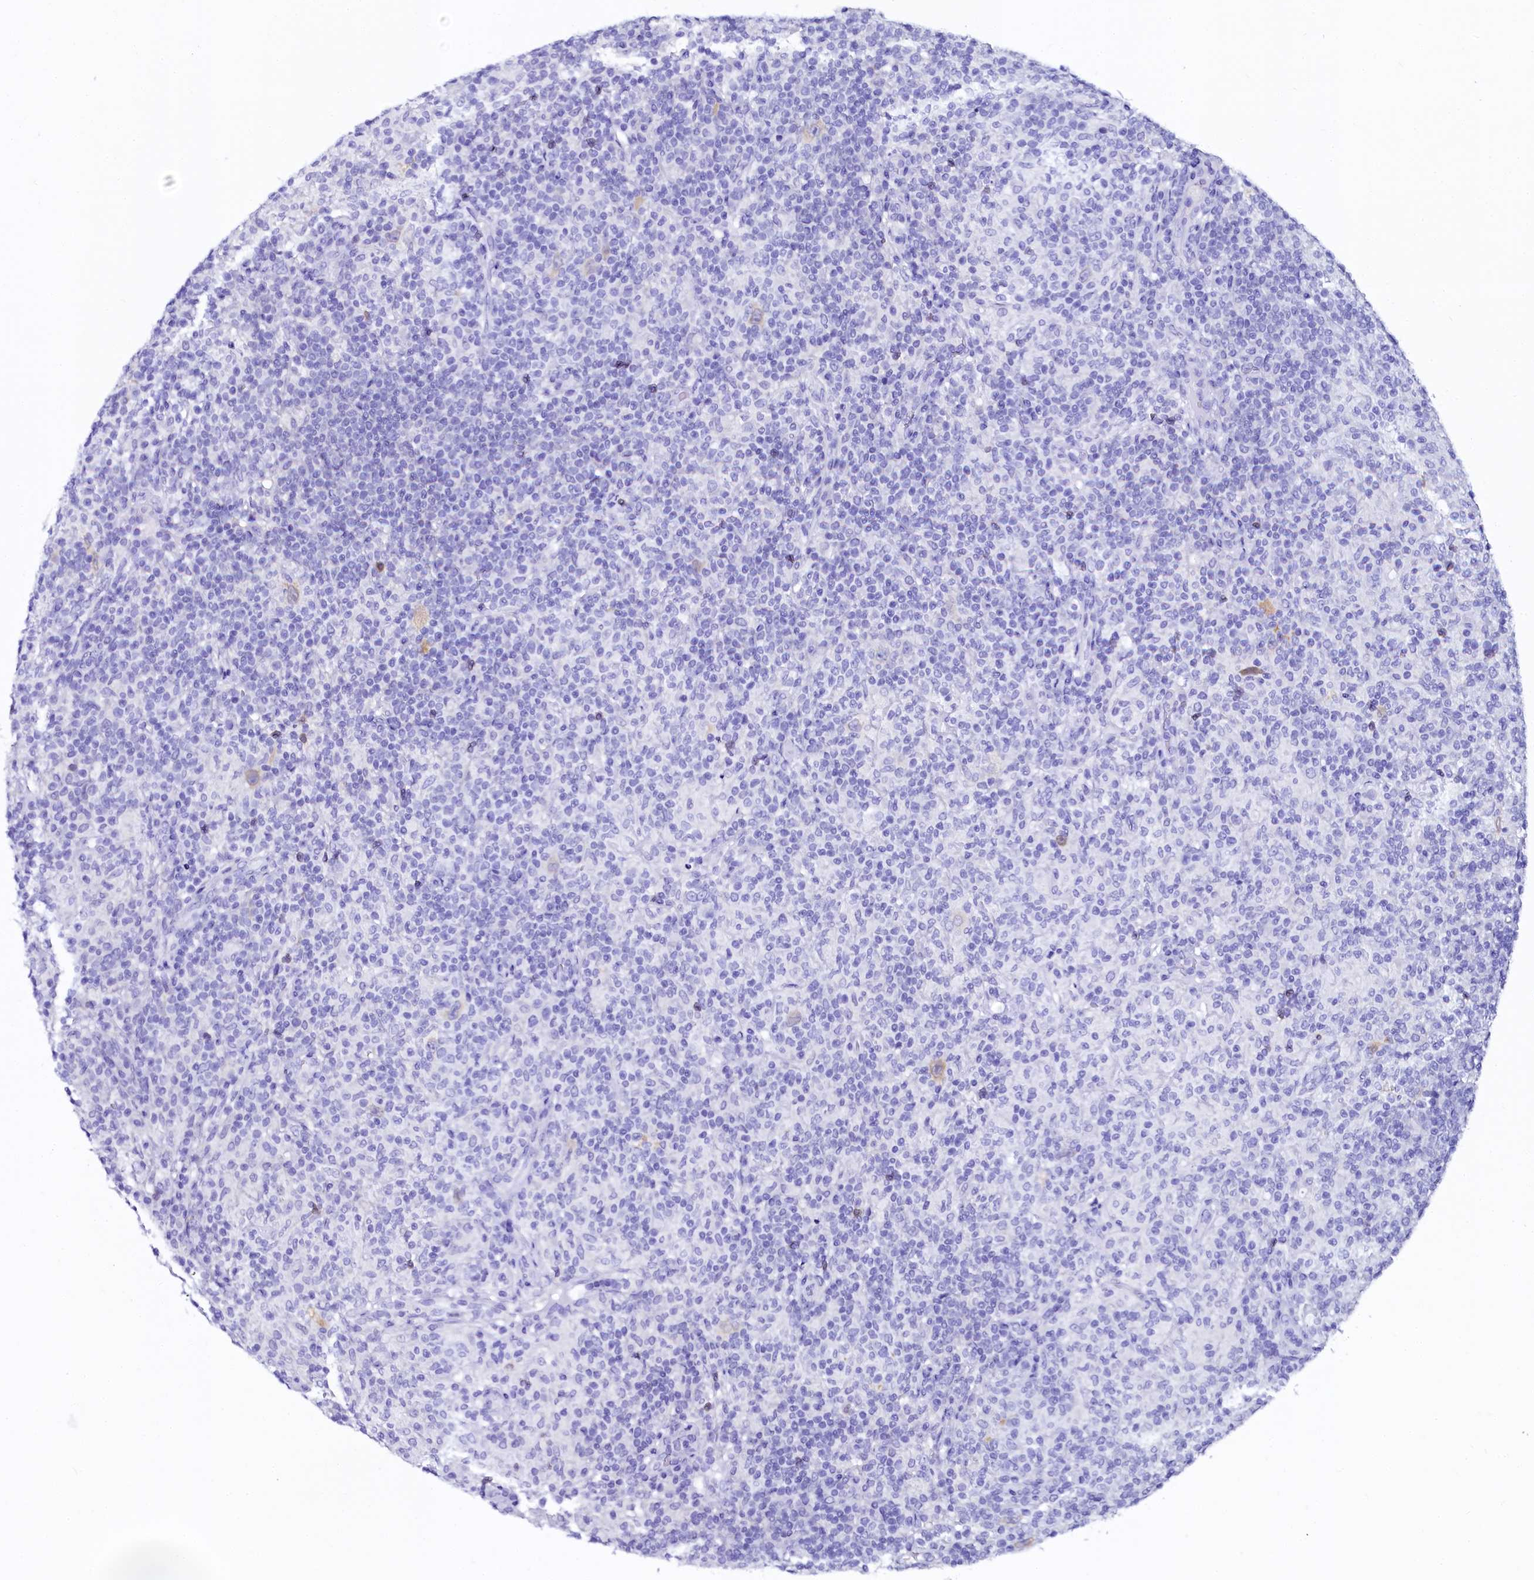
{"staining": {"intensity": "negative", "quantity": "none", "location": "none"}, "tissue": "lymphoma", "cell_type": "Tumor cells", "image_type": "cancer", "snomed": [{"axis": "morphology", "description": "Hodgkin's disease, NOS"}, {"axis": "topography", "description": "Lymph node"}], "caption": "Tumor cells are negative for protein expression in human lymphoma.", "gene": "SORD", "patient": {"sex": "male", "age": 70}}